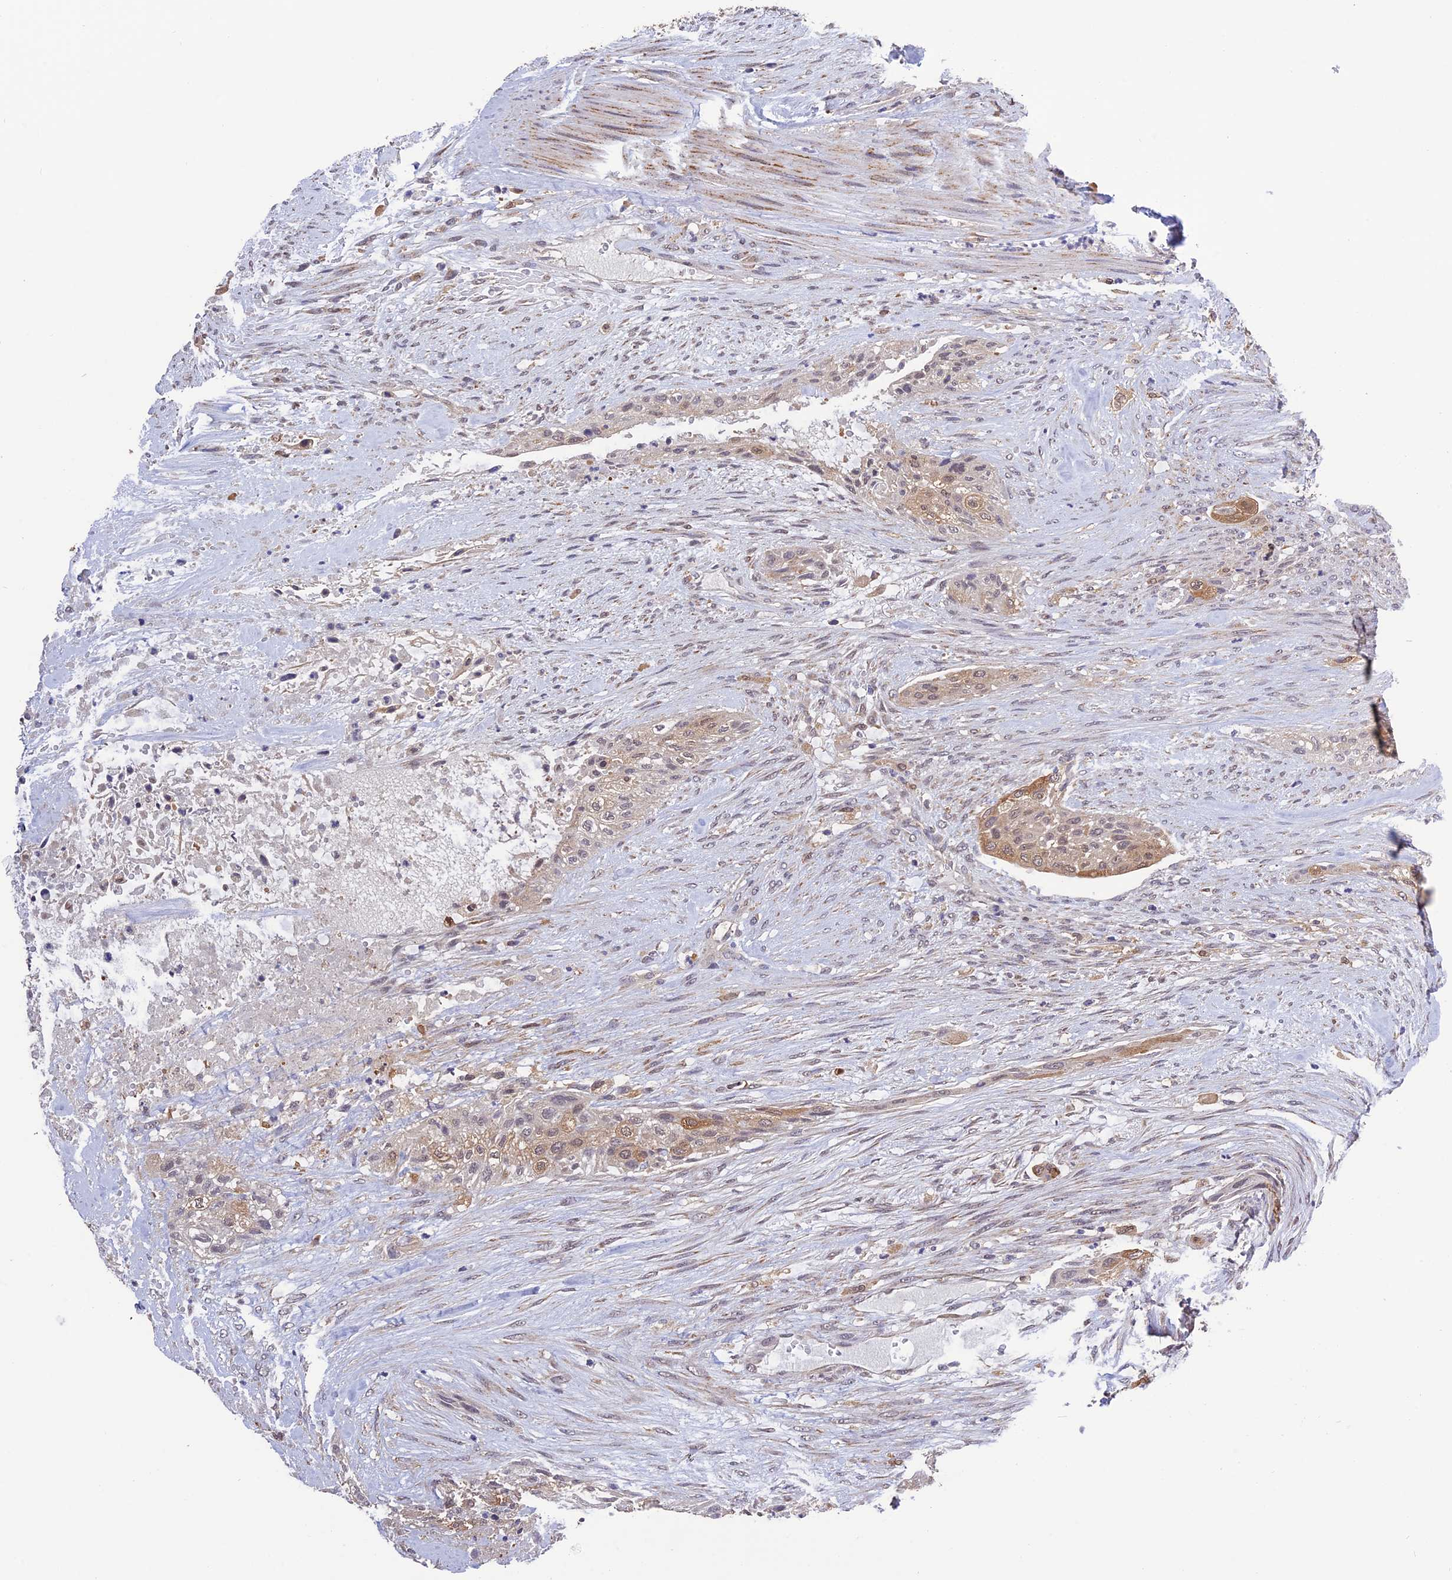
{"staining": {"intensity": "moderate", "quantity": "25%-75%", "location": "cytoplasmic/membranous,nuclear"}, "tissue": "urothelial cancer", "cell_type": "Tumor cells", "image_type": "cancer", "snomed": [{"axis": "morphology", "description": "Urothelial carcinoma, High grade"}, {"axis": "topography", "description": "Urinary bladder"}], "caption": "Moderate cytoplasmic/membranous and nuclear protein expression is appreciated in about 25%-75% of tumor cells in high-grade urothelial carcinoma.", "gene": "MNS1", "patient": {"sex": "male", "age": 35}}